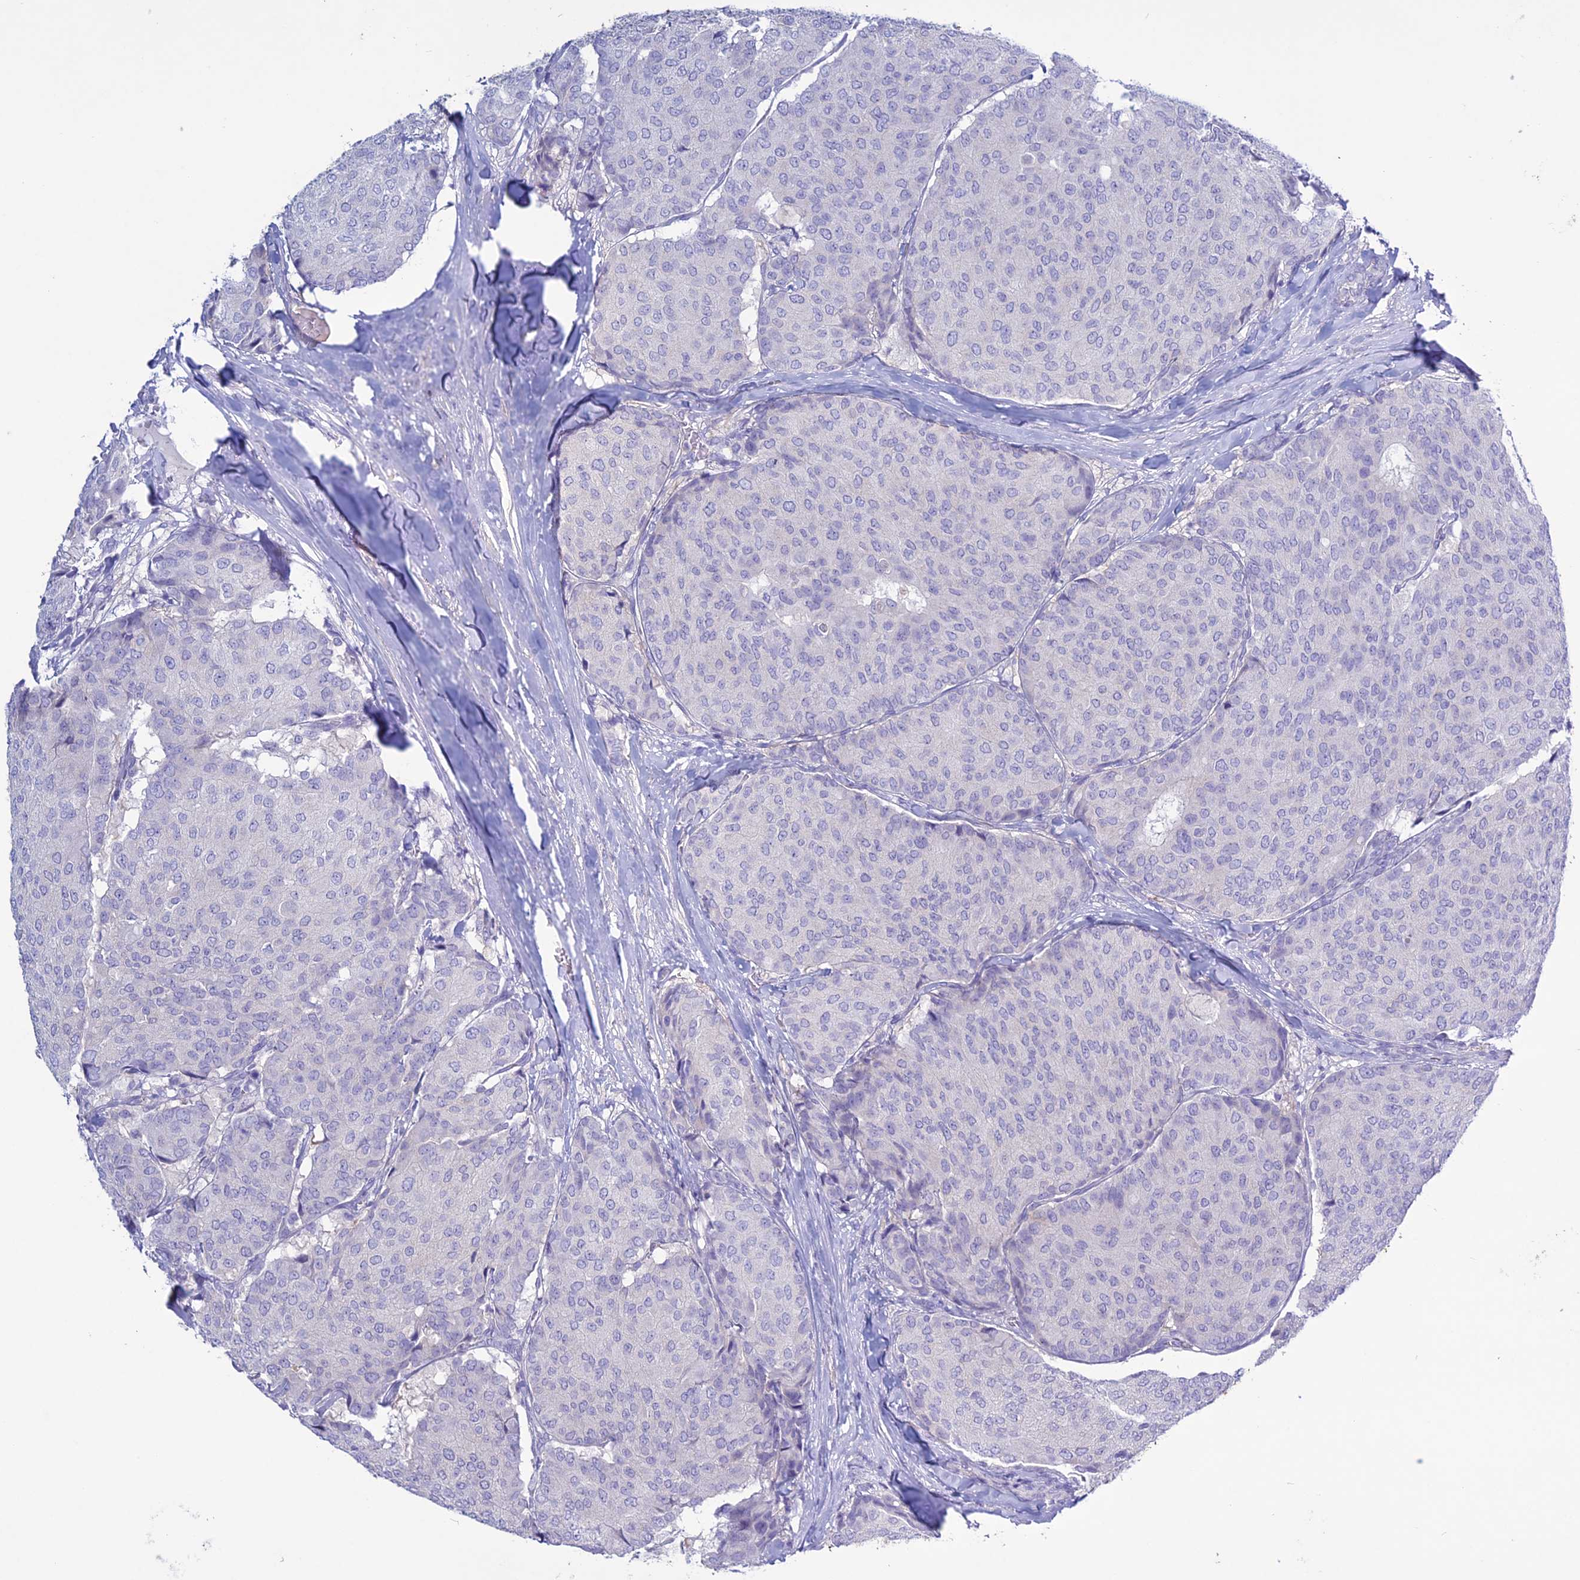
{"staining": {"intensity": "negative", "quantity": "none", "location": "none"}, "tissue": "breast cancer", "cell_type": "Tumor cells", "image_type": "cancer", "snomed": [{"axis": "morphology", "description": "Duct carcinoma"}, {"axis": "topography", "description": "Breast"}], "caption": "Histopathology image shows no protein staining in tumor cells of breast cancer tissue. (Brightfield microscopy of DAB (3,3'-diaminobenzidine) IHC at high magnification).", "gene": "CLEC2L", "patient": {"sex": "female", "age": 75}}